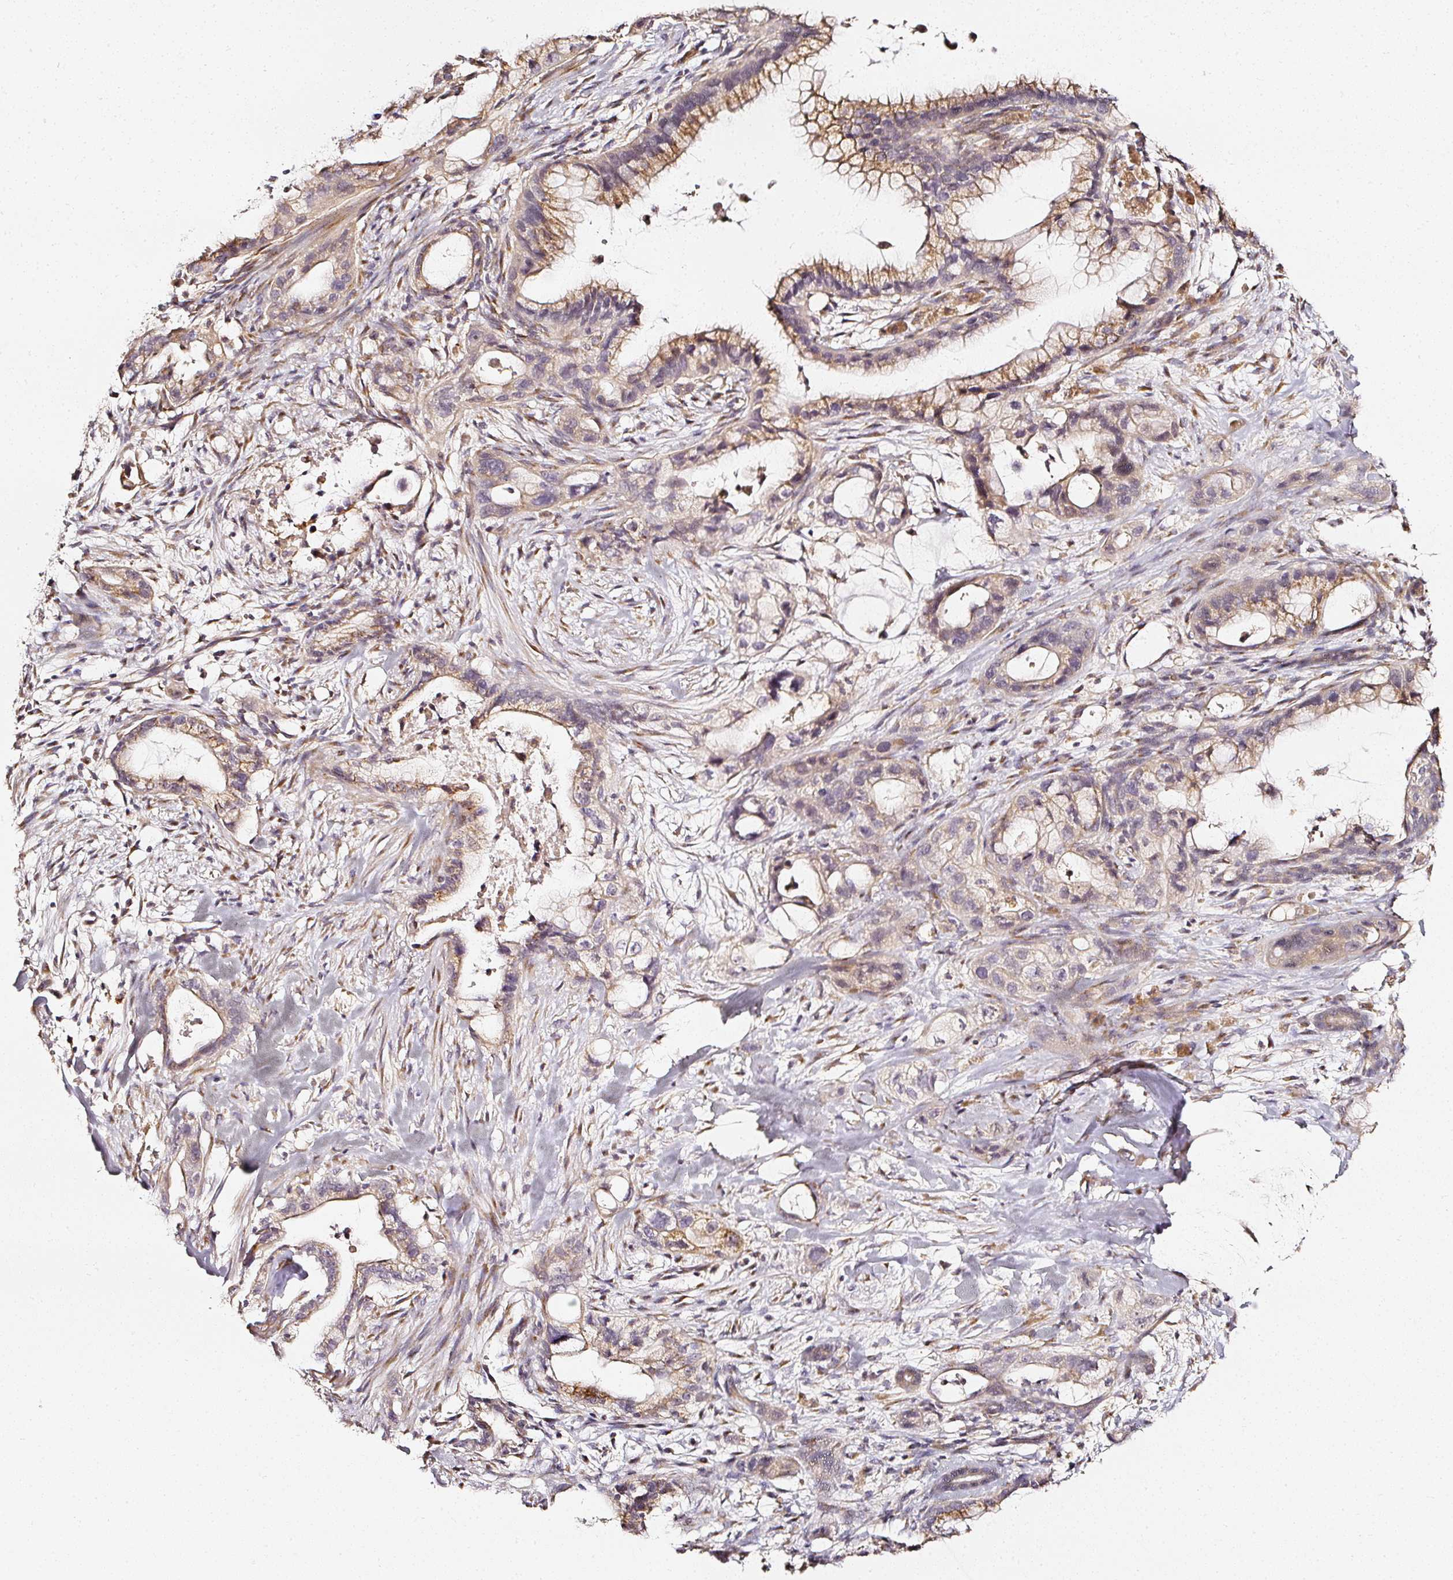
{"staining": {"intensity": "weak", "quantity": ">75%", "location": "cytoplasmic/membranous"}, "tissue": "pancreatic cancer", "cell_type": "Tumor cells", "image_type": "cancer", "snomed": [{"axis": "morphology", "description": "Adenocarcinoma, NOS"}, {"axis": "topography", "description": "Pancreas"}], "caption": "Pancreatic cancer (adenocarcinoma) tissue demonstrates weak cytoplasmic/membranous staining in approximately >75% of tumor cells, visualized by immunohistochemistry.", "gene": "NTRK1", "patient": {"sex": "male", "age": 44}}